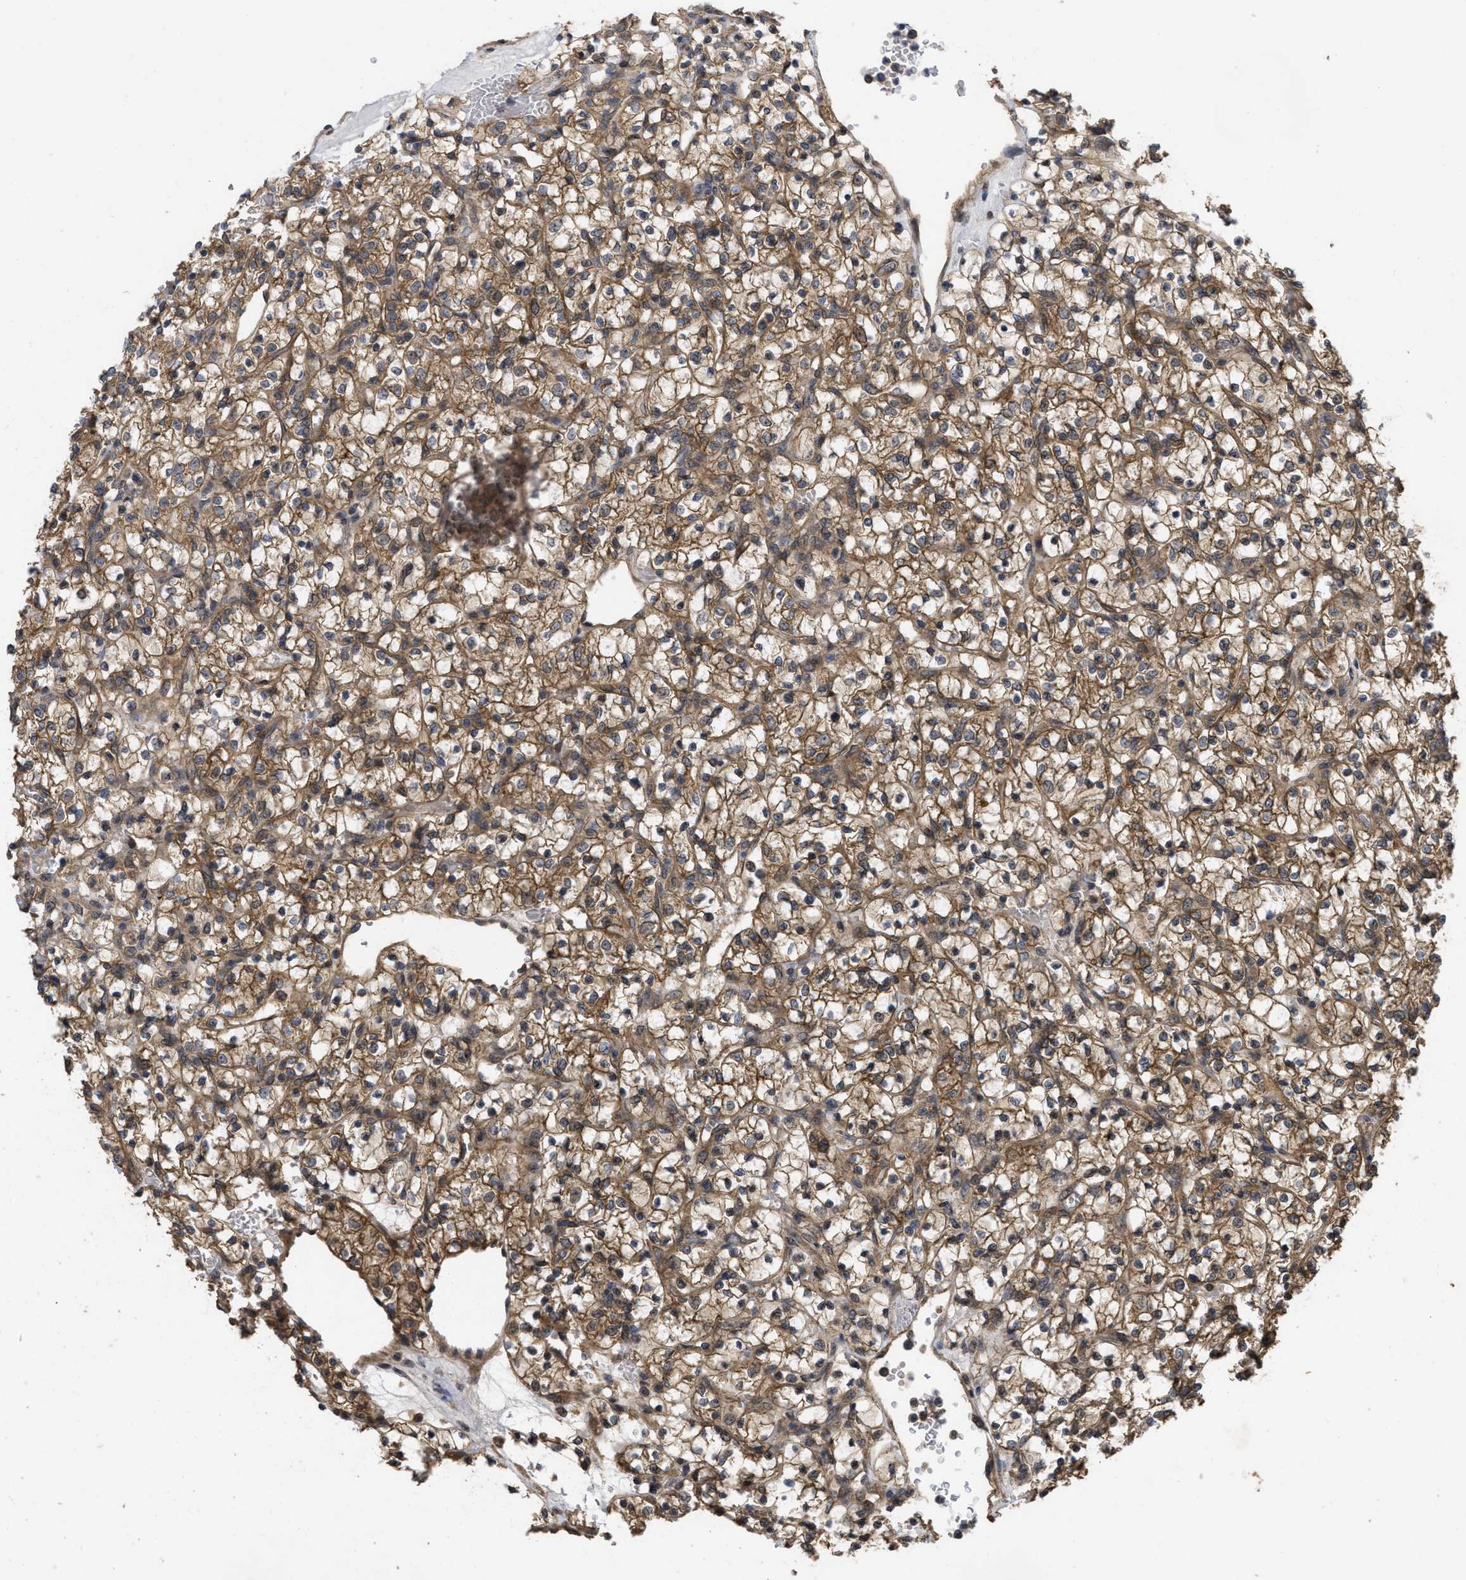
{"staining": {"intensity": "moderate", "quantity": ">75%", "location": "cytoplasmic/membranous"}, "tissue": "renal cancer", "cell_type": "Tumor cells", "image_type": "cancer", "snomed": [{"axis": "morphology", "description": "Adenocarcinoma, NOS"}, {"axis": "topography", "description": "Kidney"}], "caption": "This image demonstrates immunohistochemistry staining of renal cancer, with medium moderate cytoplasmic/membranous expression in about >75% of tumor cells.", "gene": "FZD6", "patient": {"sex": "female", "age": 69}}